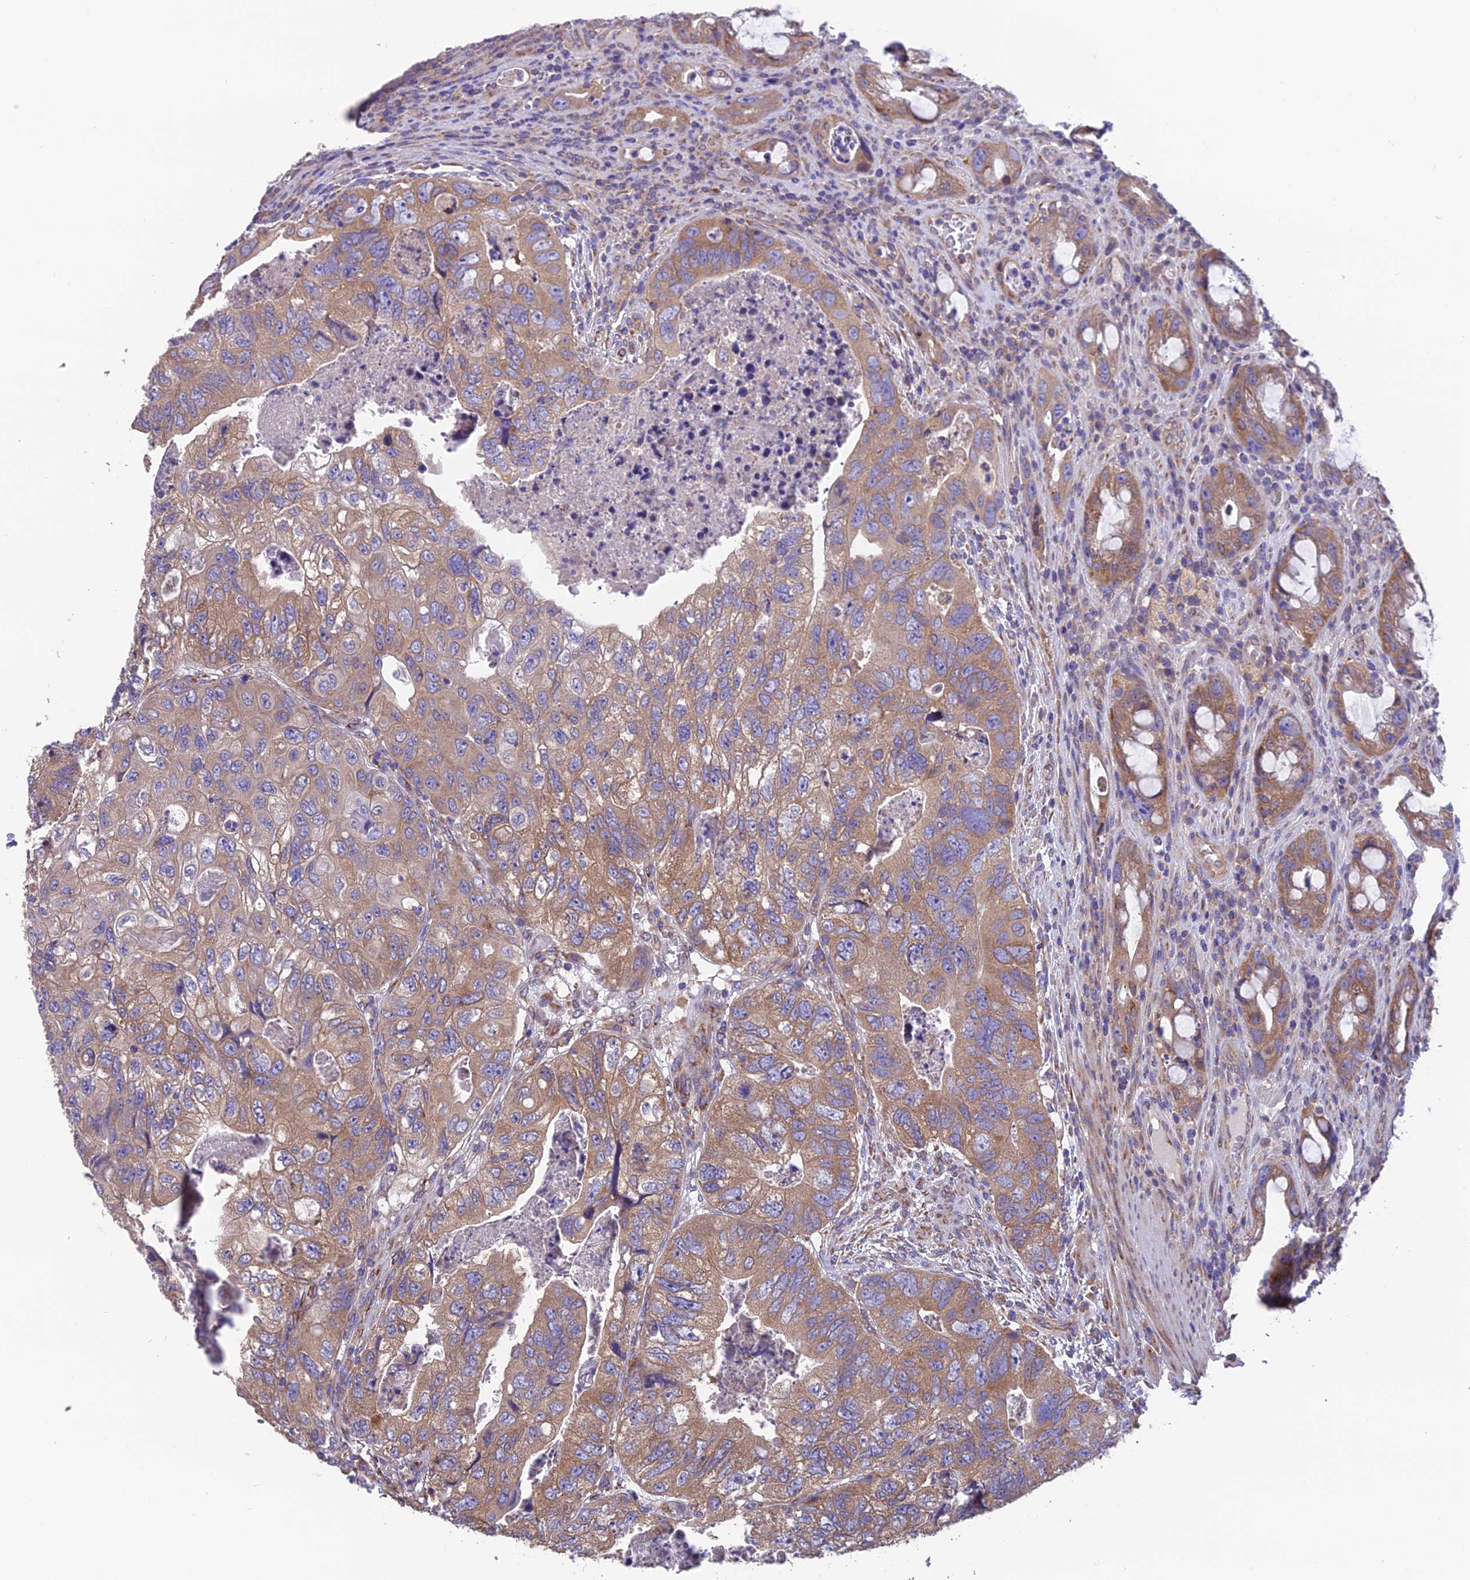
{"staining": {"intensity": "moderate", "quantity": ">75%", "location": "cytoplasmic/membranous"}, "tissue": "colorectal cancer", "cell_type": "Tumor cells", "image_type": "cancer", "snomed": [{"axis": "morphology", "description": "Adenocarcinoma, NOS"}, {"axis": "topography", "description": "Rectum"}], "caption": "A micrograph of colorectal cancer stained for a protein exhibits moderate cytoplasmic/membranous brown staining in tumor cells. Using DAB (brown) and hematoxylin (blue) stains, captured at high magnification using brightfield microscopy.", "gene": "BLOC1S4", "patient": {"sex": "male", "age": 63}}